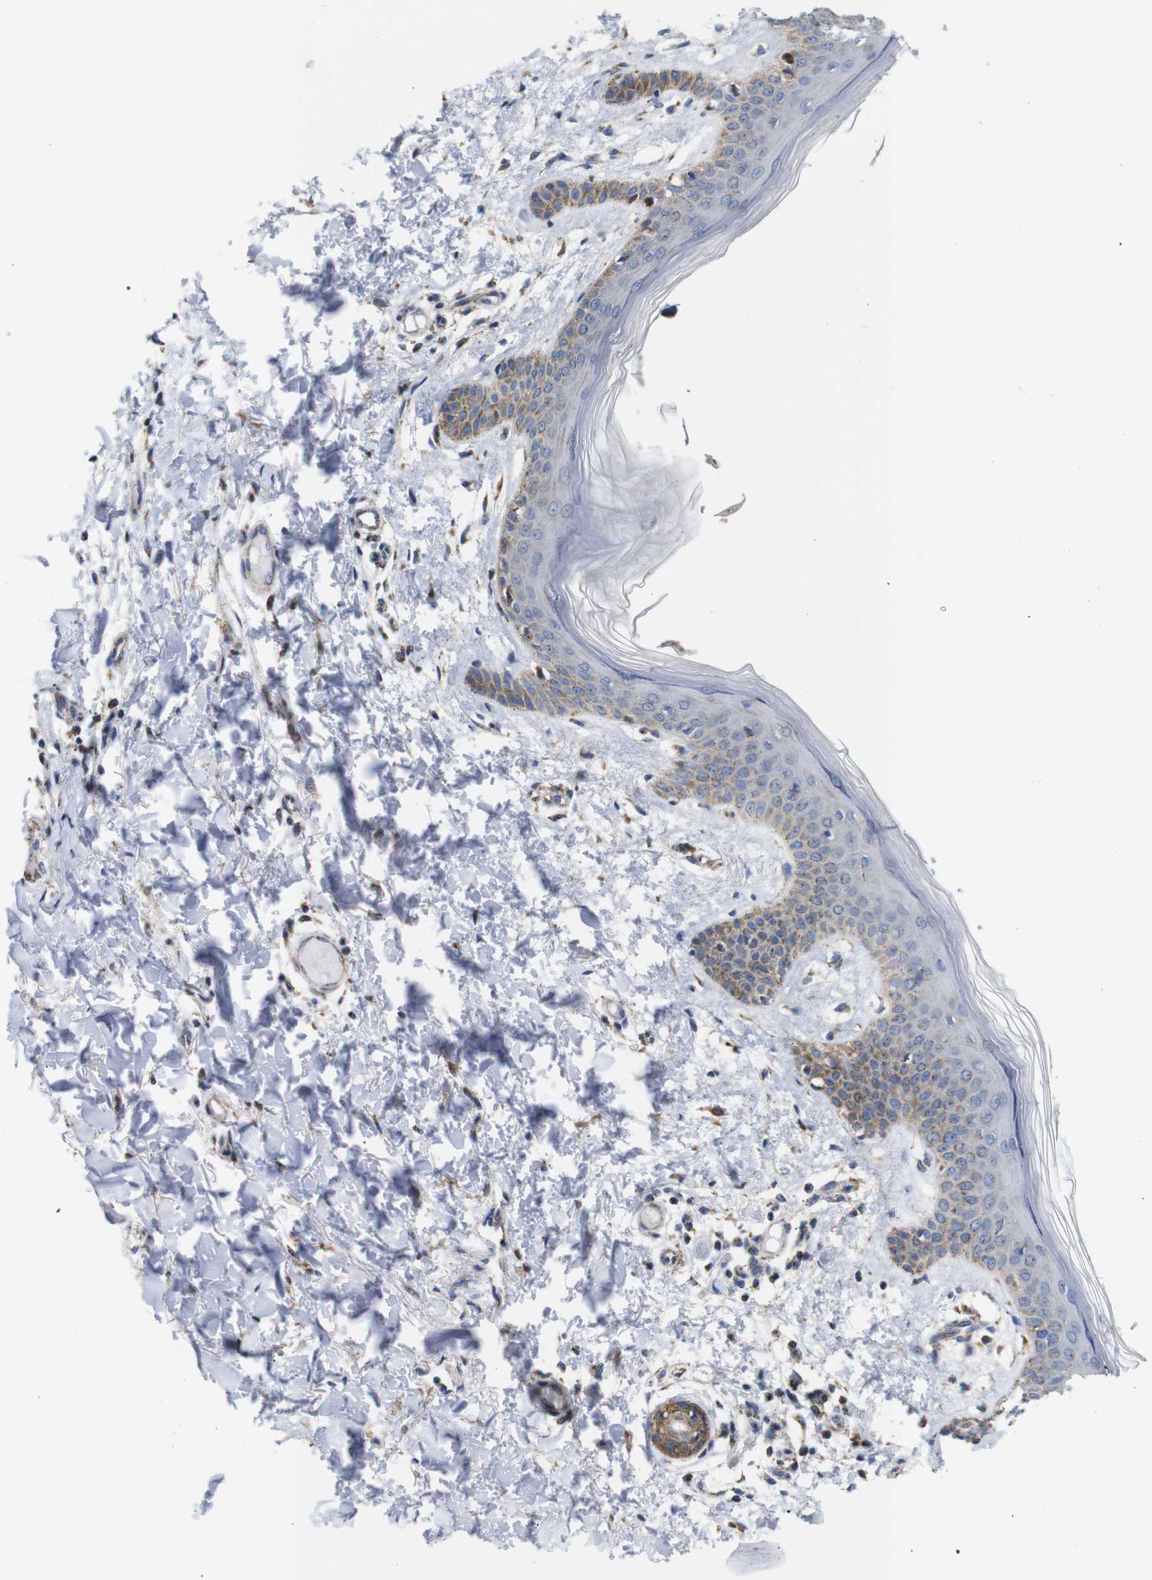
{"staining": {"intensity": "moderate", "quantity": "25%-75%", "location": "cytoplasmic/membranous"}, "tissue": "skin", "cell_type": "Fibroblasts", "image_type": "normal", "snomed": [{"axis": "morphology", "description": "Normal tissue, NOS"}, {"axis": "topography", "description": "Skin"}], "caption": "Brown immunohistochemical staining in normal skin displays moderate cytoplasmic/membranous expression in approximately 25%-75% of fibroblasts.", "gene": "FAM171B", "patient": {"sex": "male", "age": 53}}